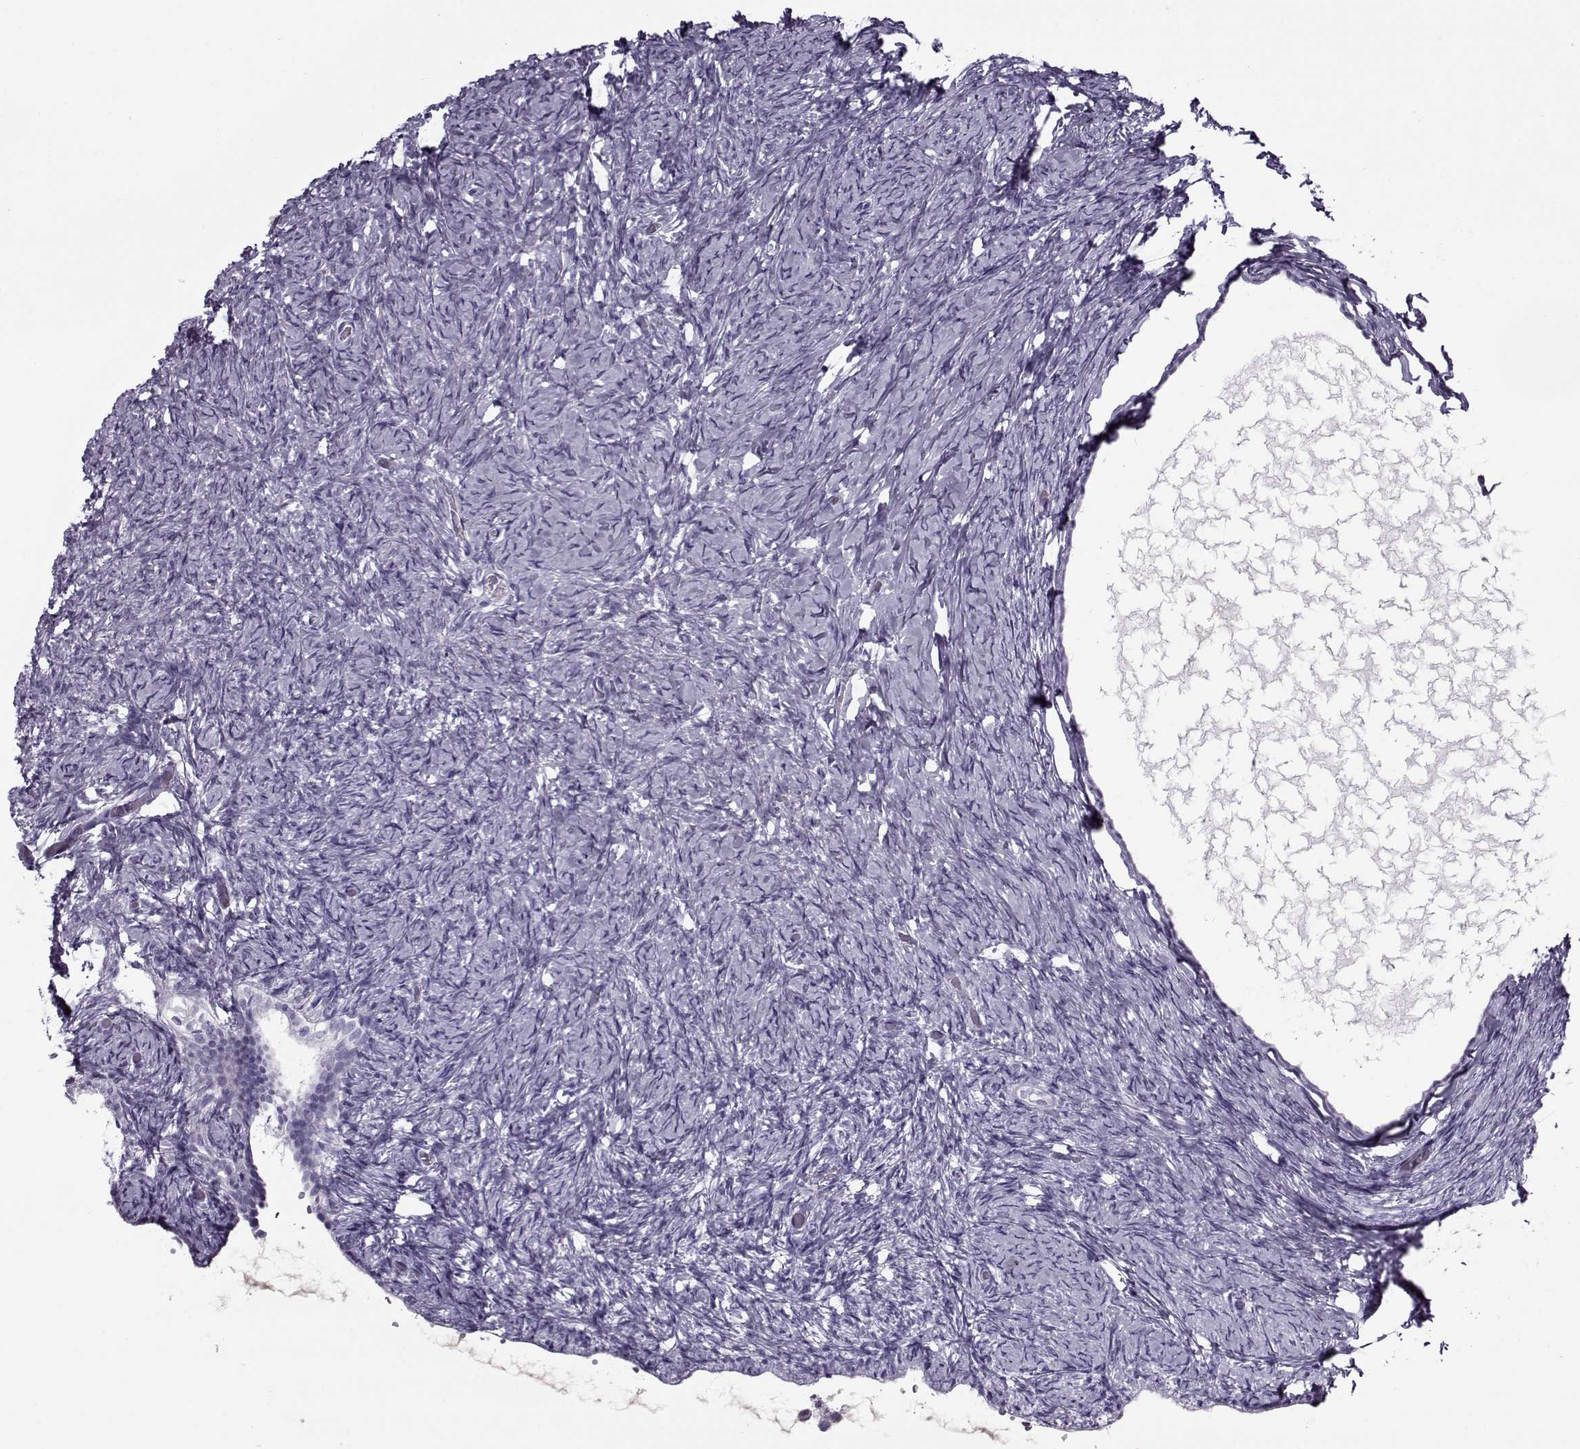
{"staining": {"intensity": "negative", "quantity": "none", "location": "none"}, "tissue": "ovary", "cell_type": "Ovarian stroma cells", "image_type": "normal", "snomed": [{"axis": "morphology", "description": "Normal tissue, NOS"}, {"axis": "topography", "description": "Ovary"}], "caption": "Photomicrograph shows no significant protein staining in ovarian stroma cells of normal ovary. Brightfield microscopy of immunohistochemistry (IHC) stained with DAB (3,3'-diaminobenzidine) (brown) and hematoxylin (blue), captured at high magnification.", "gene": "GAGE10", "patient": {"sex": "female", "age": 39}}